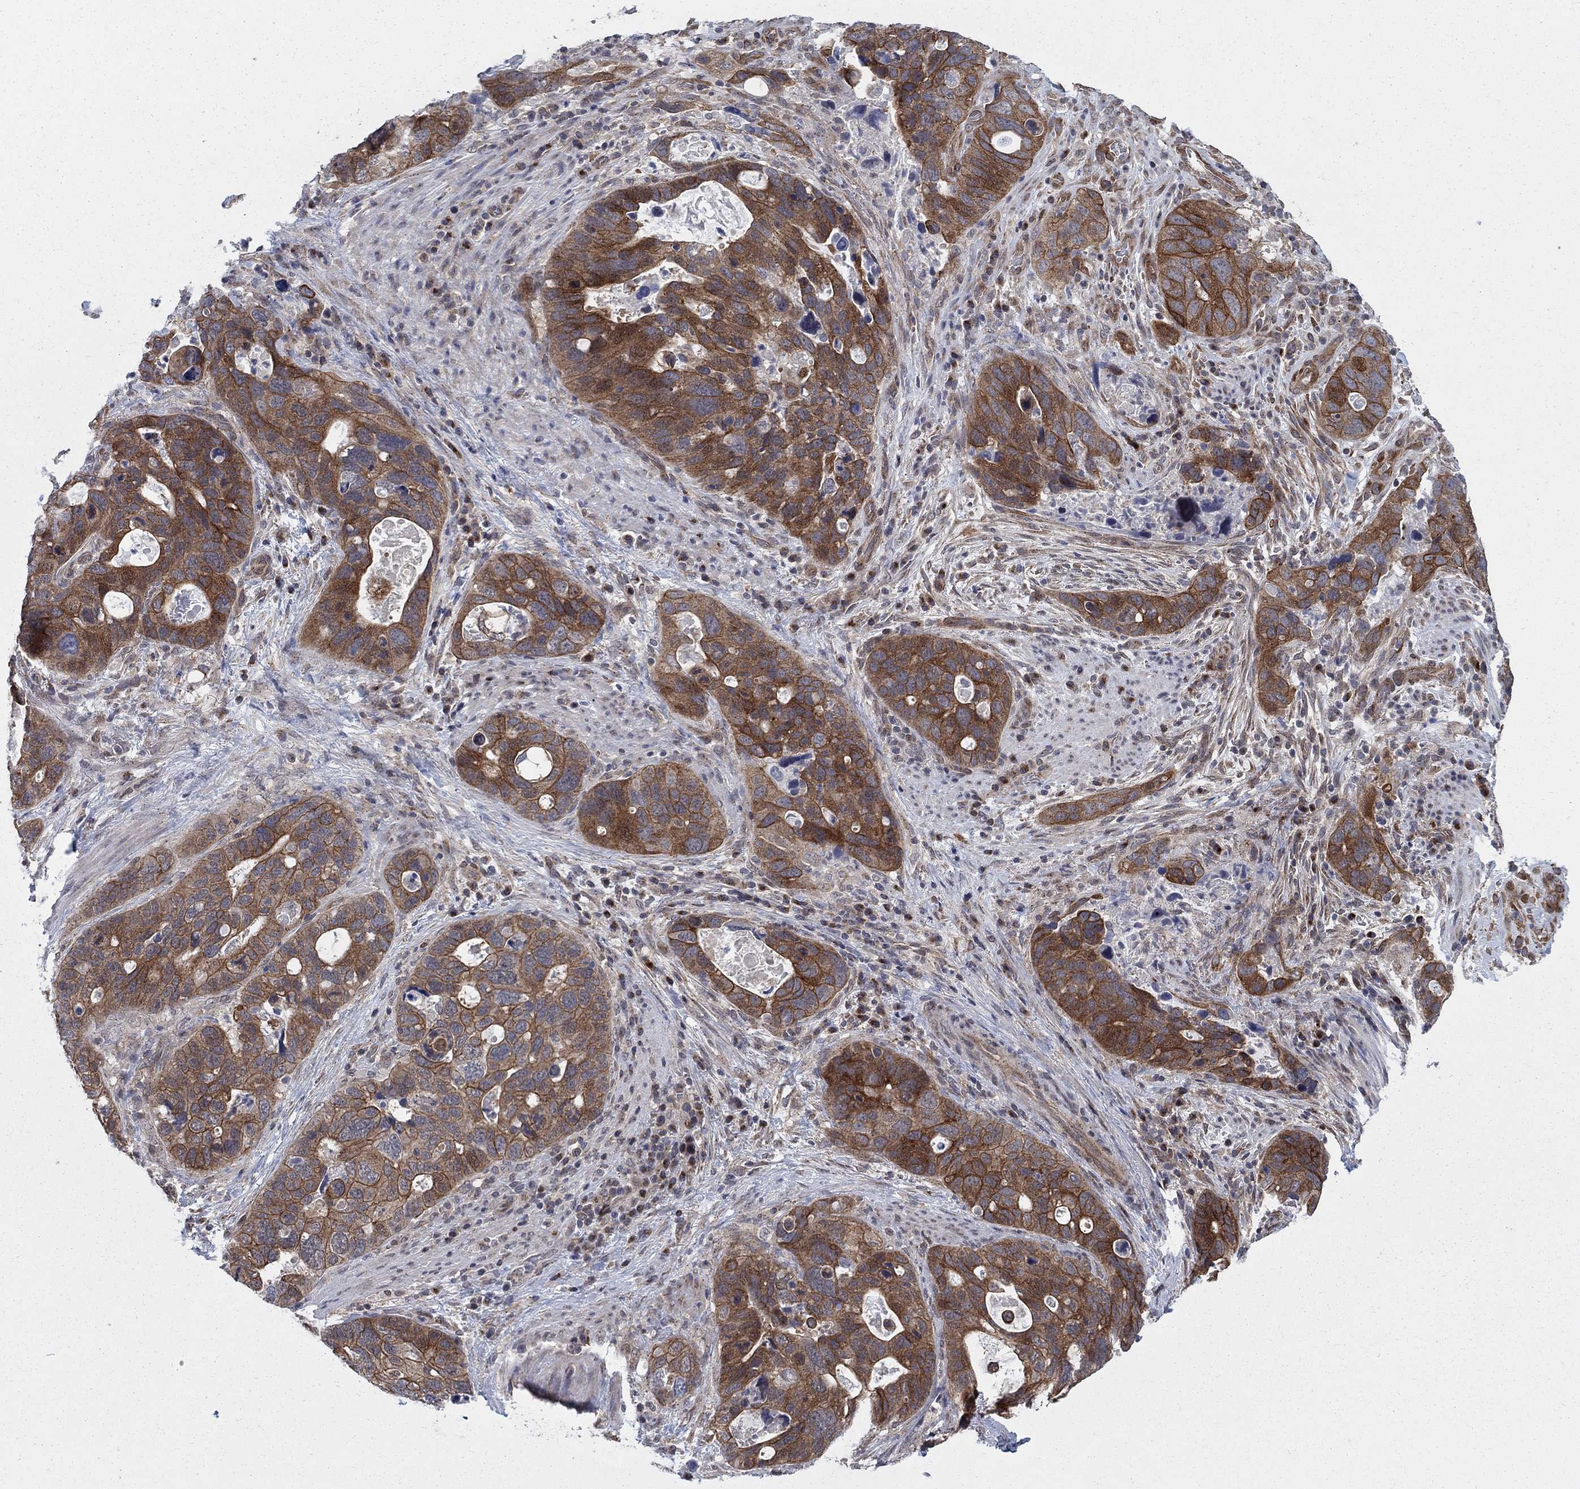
{"staining": {"intensity": "strong", "quantity": "25%-75%", "location": "cytoplasmic/membranous"}, "tissue": "stomach cancer", "cell_type": "Tumor cells", "image_type": "cancer", "snomed": [{"axis": "morphology", "description": "Adenocarcinoma, NOS"}, {"axis": "topography", "description": "Stomach"}], "caption": "This photomicrograph reveals stomach cancer (adenocarcinoma) stained with immunohistochemistry to label a protein in brown. The cytoplasmic/membranous of tumor cells show strong positivity for the protein. Nuclei are counter-stained blue.", "gene": "SH3RF1", "patient": {"sex": "male", "age": 54}}